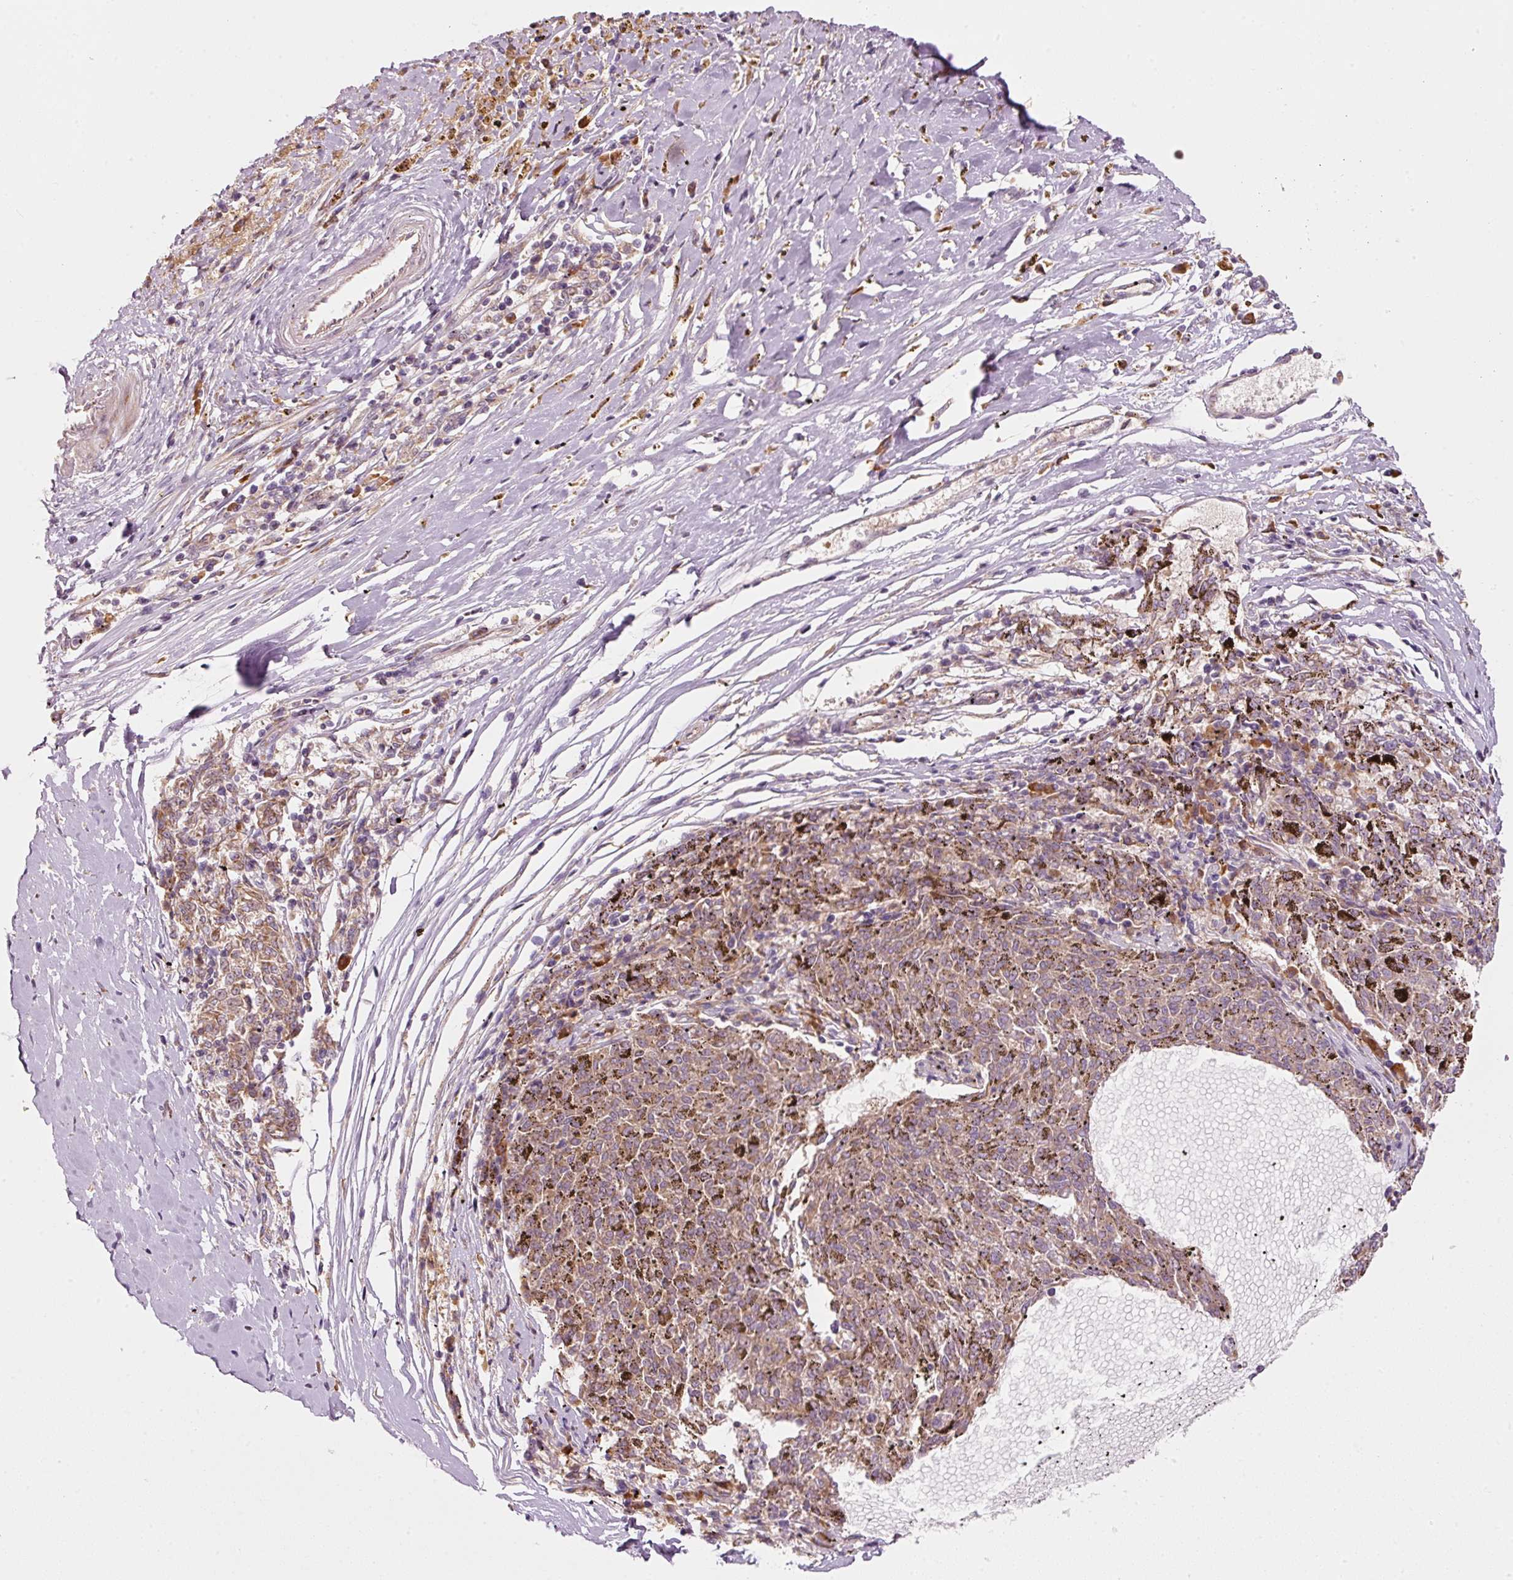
{"staining": {"intensity": "moderate", "quantity": ">75%", "location": "cytoplasmic/membranous"}, "tissue": "melanoma", "cell_type": "Tumor cells", "image_type": "cancer", "snomed": [{"axis": "morphology", "description": "Malignant melanoma, NOS"}, {"axis": "topography", "description": "Skin"}], "caption": "Brown immunohistochemical staining in malignant melanoma shows moderate cytoplasmic/membranous staining in approximately >75% of tumor cells. (brown staining indicates protein expression, while blue staining denotes nuclei).", "gene": "MAP10", "patient": {"sex": "female", "age": 72}}